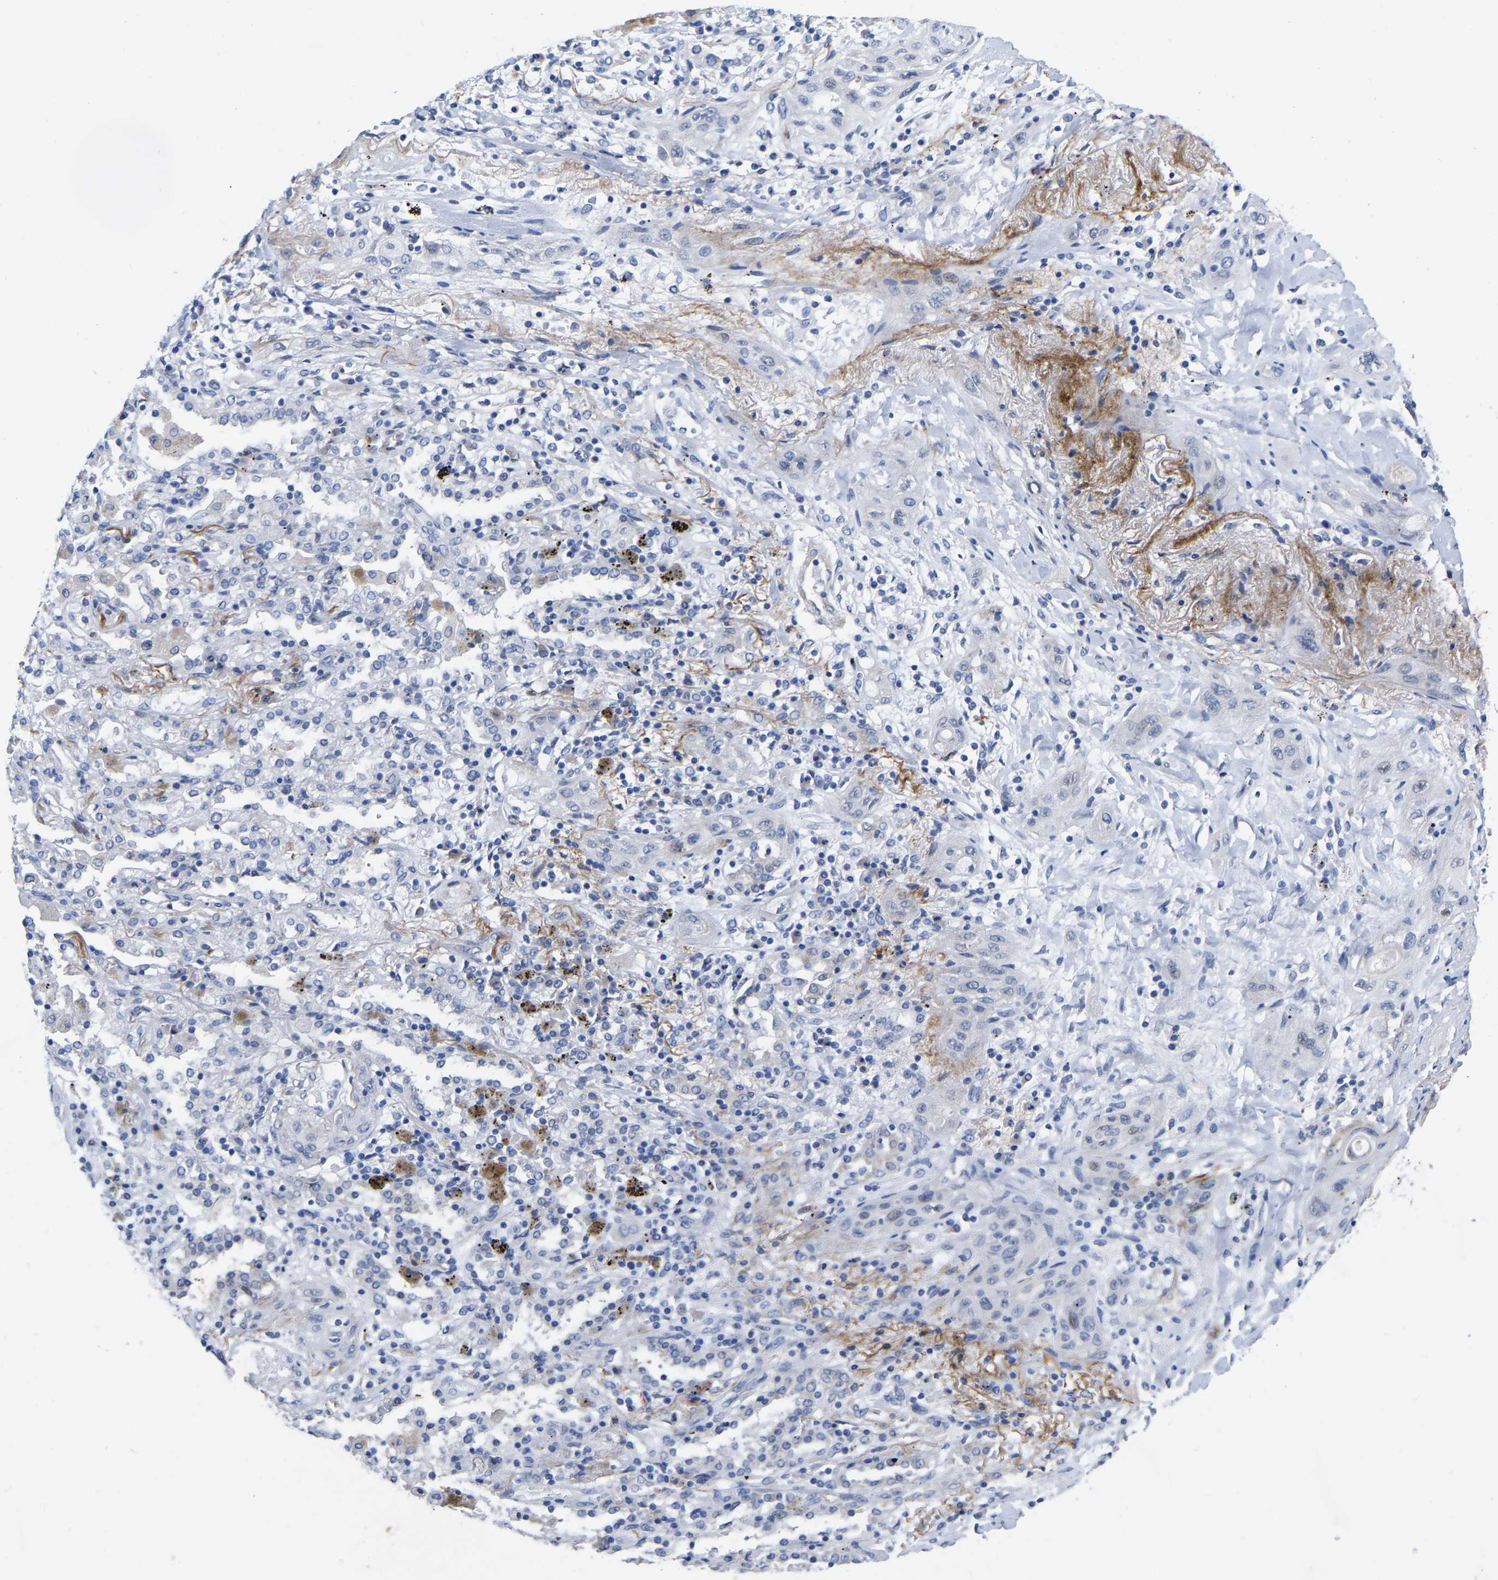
{"staining": {"intensity": "negative", "quantity": "none", "location": "none"}, "tissue": "lung cancer", "cell_type": "Tumor cells", "image_type": "cancer", "snomed": [{"axis": "morphology", "description": "Squamous cell carcinoma, NOS"}, {"axis": "topography", "description": "Lung"}], "caption": "Immunohistochemistry (IHC) histopathology image of human lung cancer (squamous cell carcinoma) stained for a protein (brown), which demonstrates no staining in tumor cells.", "gene": "STRIP2", "patient": {"sex": "female", "age": 47}}